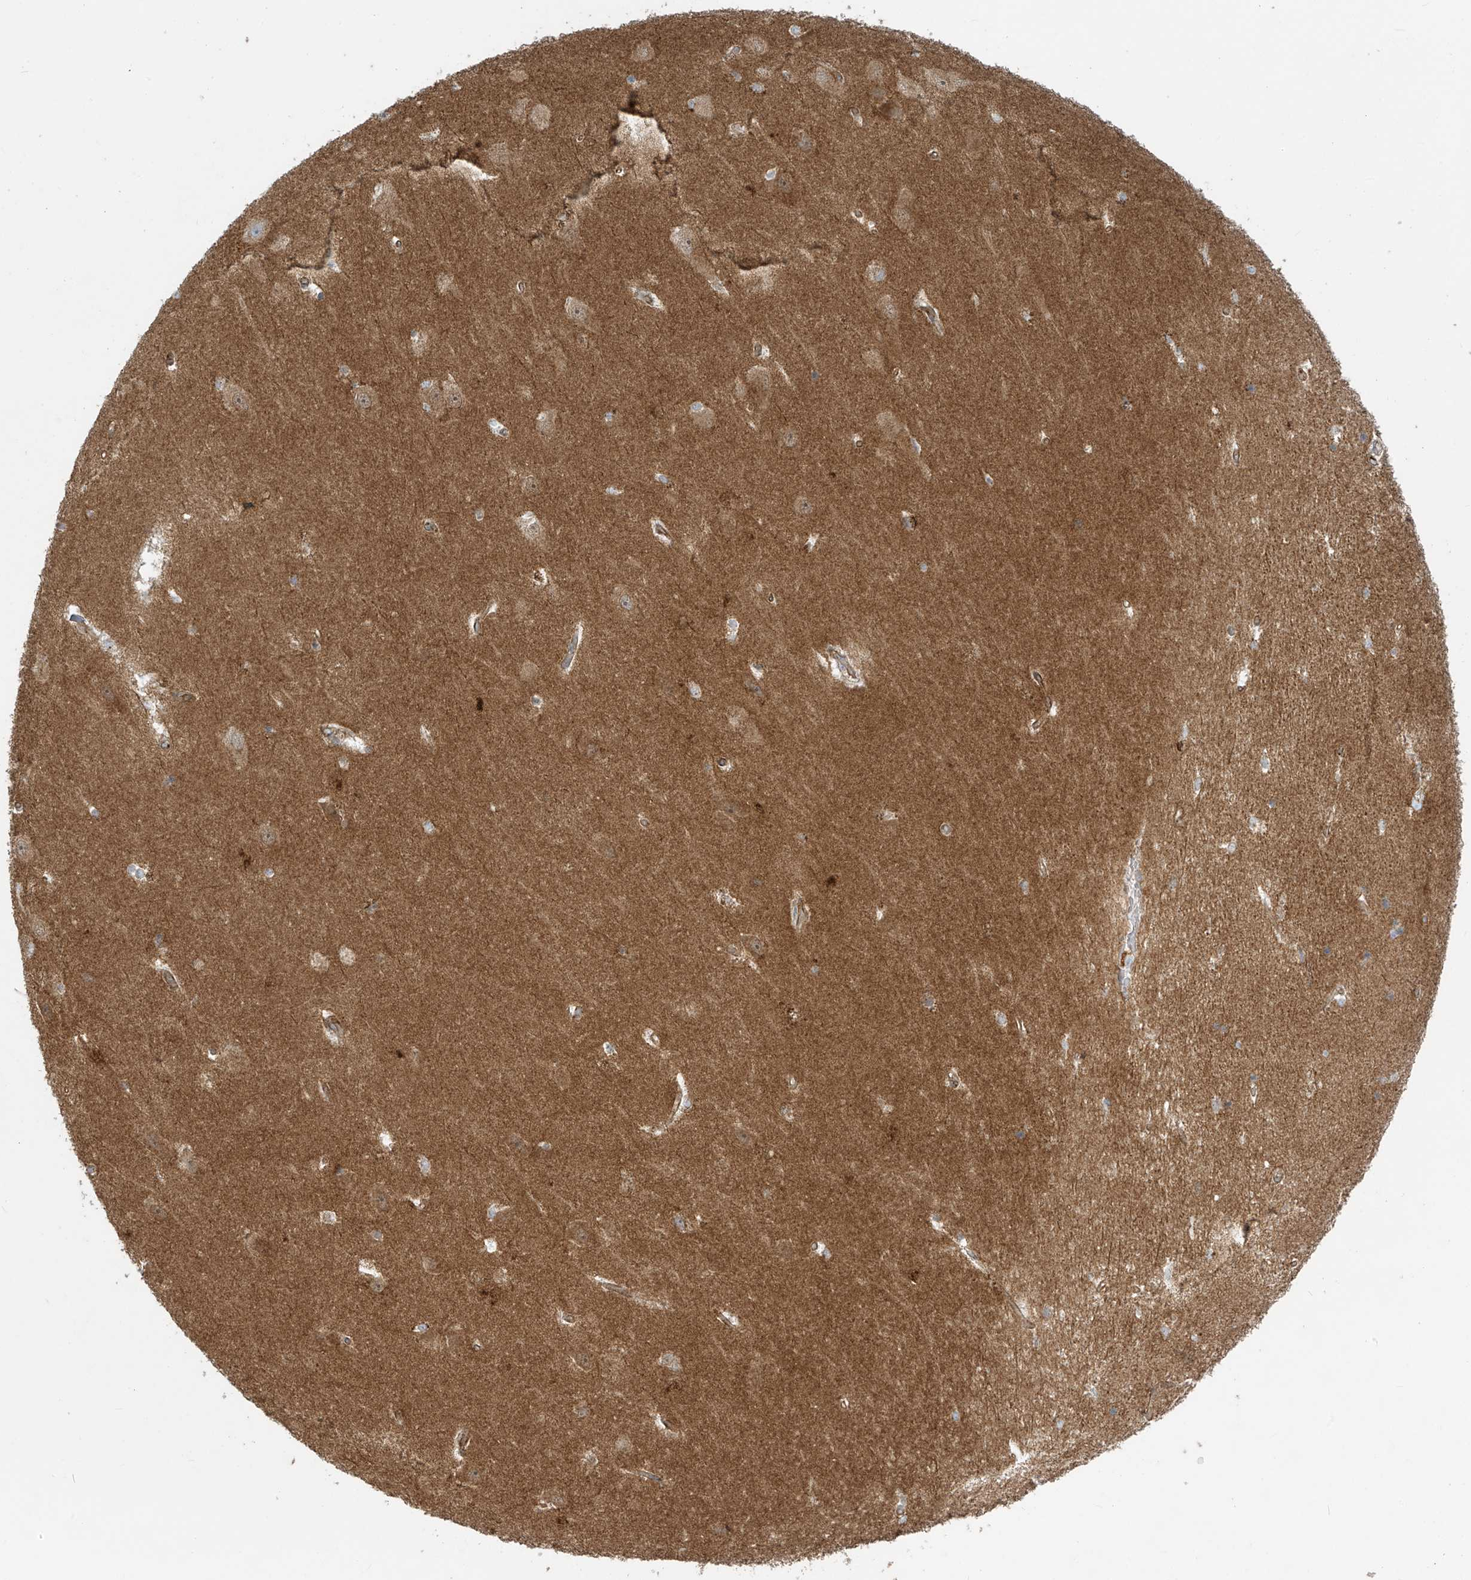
{"staining": {"intensity": "negative", "quantity": "none", "location": "none"}, "tissue": "hippocampus", "cell_type": "Glial cells", "image_type": "normal", "snomed": [{"axis": "morphology", "description": "Normal tissue, NOS"}, {"axis": "topography", "description": "Hippocampus"}], "caption": "Normal hippocampus was stained to show a protein in brown. There is no significant expression in glial cells.", "gene": "LZTS3", "patient": {"sex": "male", "age": 45}}